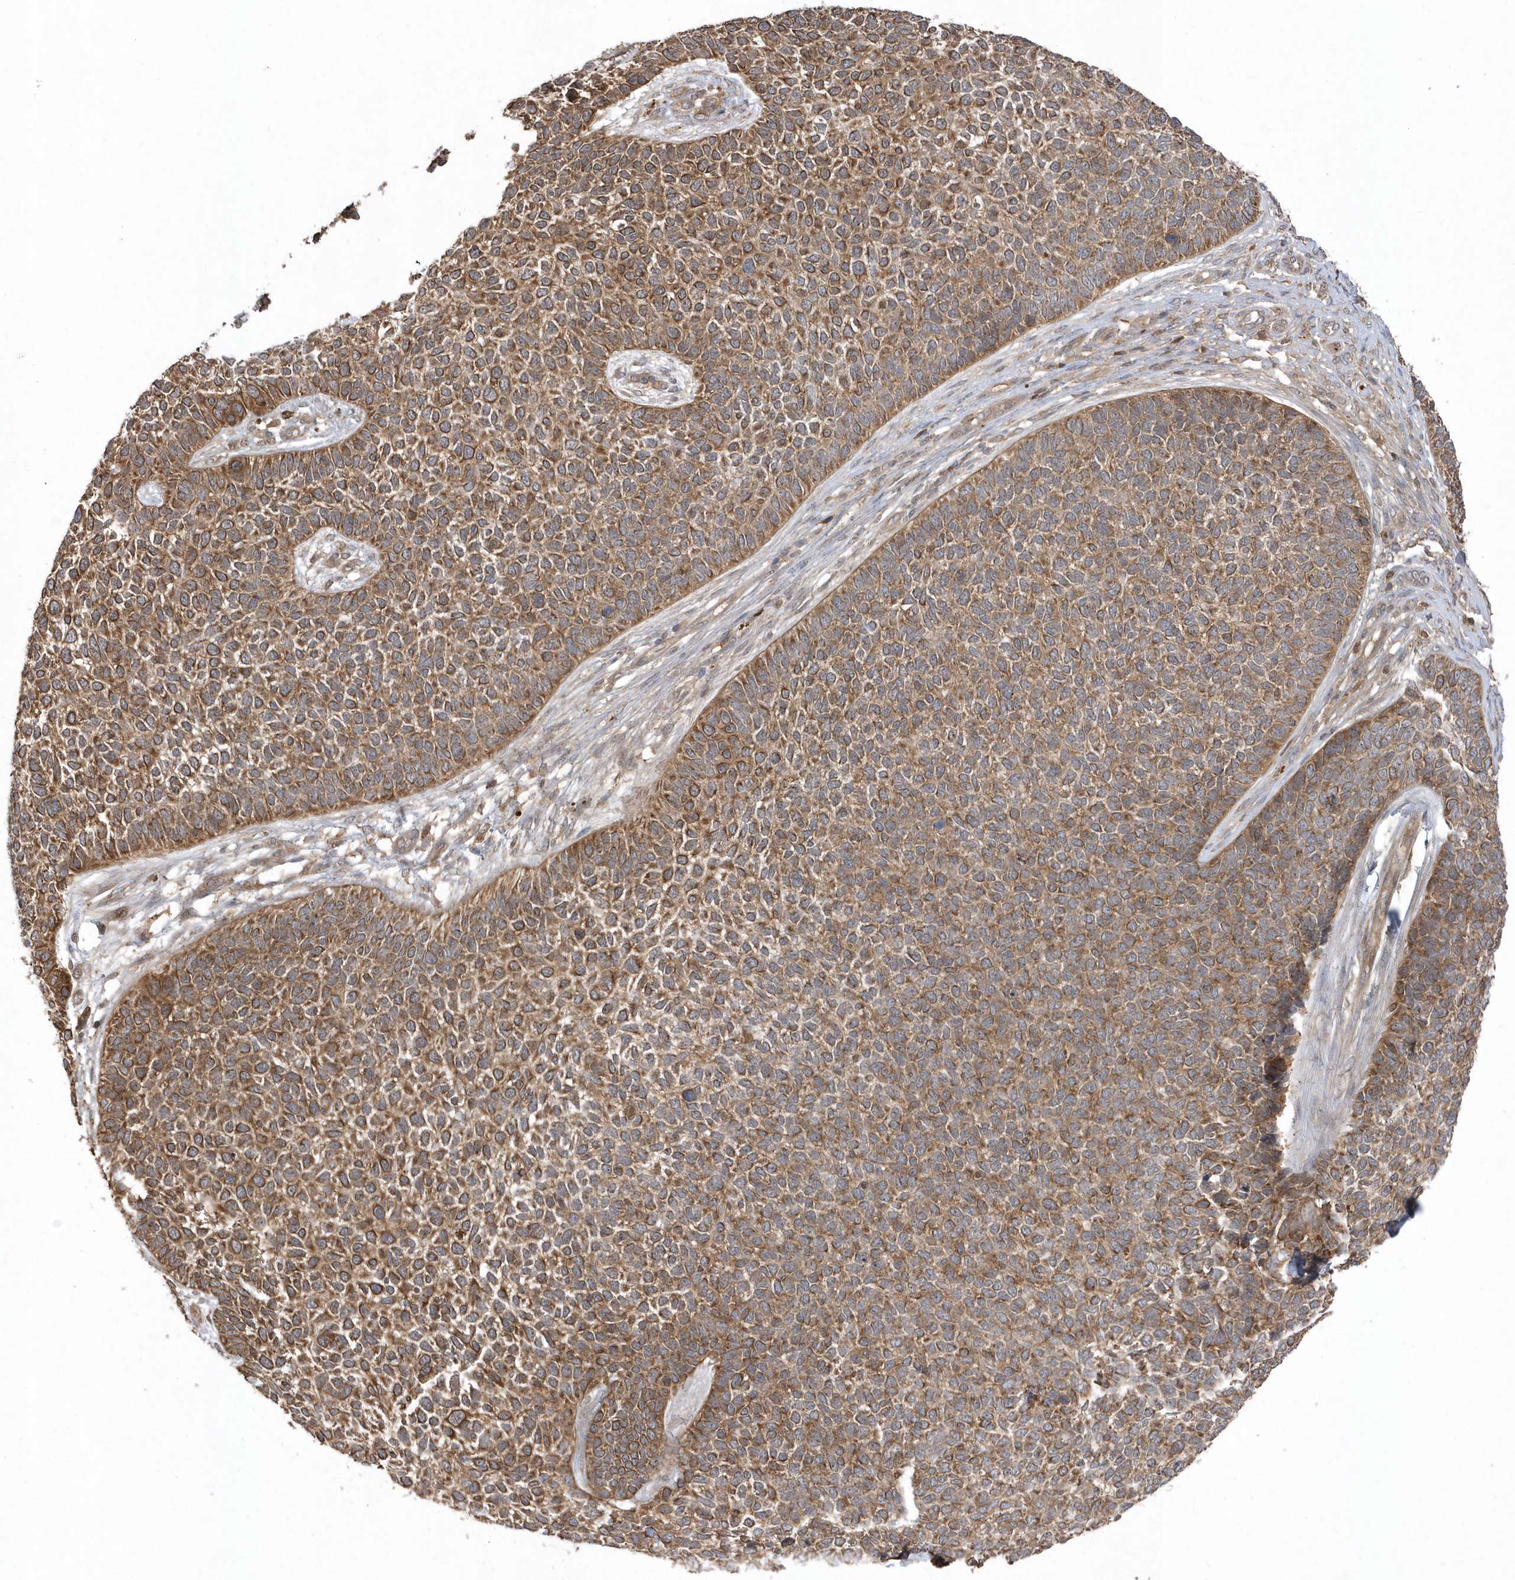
{"staining": {"intensity": "moderate", "quantity": ">75%", "location": "cytoplasmic/membranous"}, "tissue": "skin cancer", "cell_type": "Tumor cells", "image_type": "cancer", "snomed": [{"axis": "morphology", "description": "Basal cell carcinoma"}, {"axis": "topography", "description": "Skin"}], "caption": "DAB immunohistochemical staining of basal cell carcinoma (skin) demonstrates moderate cytoplasmic/membranous protein staining in about >75% of tumor cells.", "gene": "ACYP1", "patient": {"sex": "female", "age": 84}}